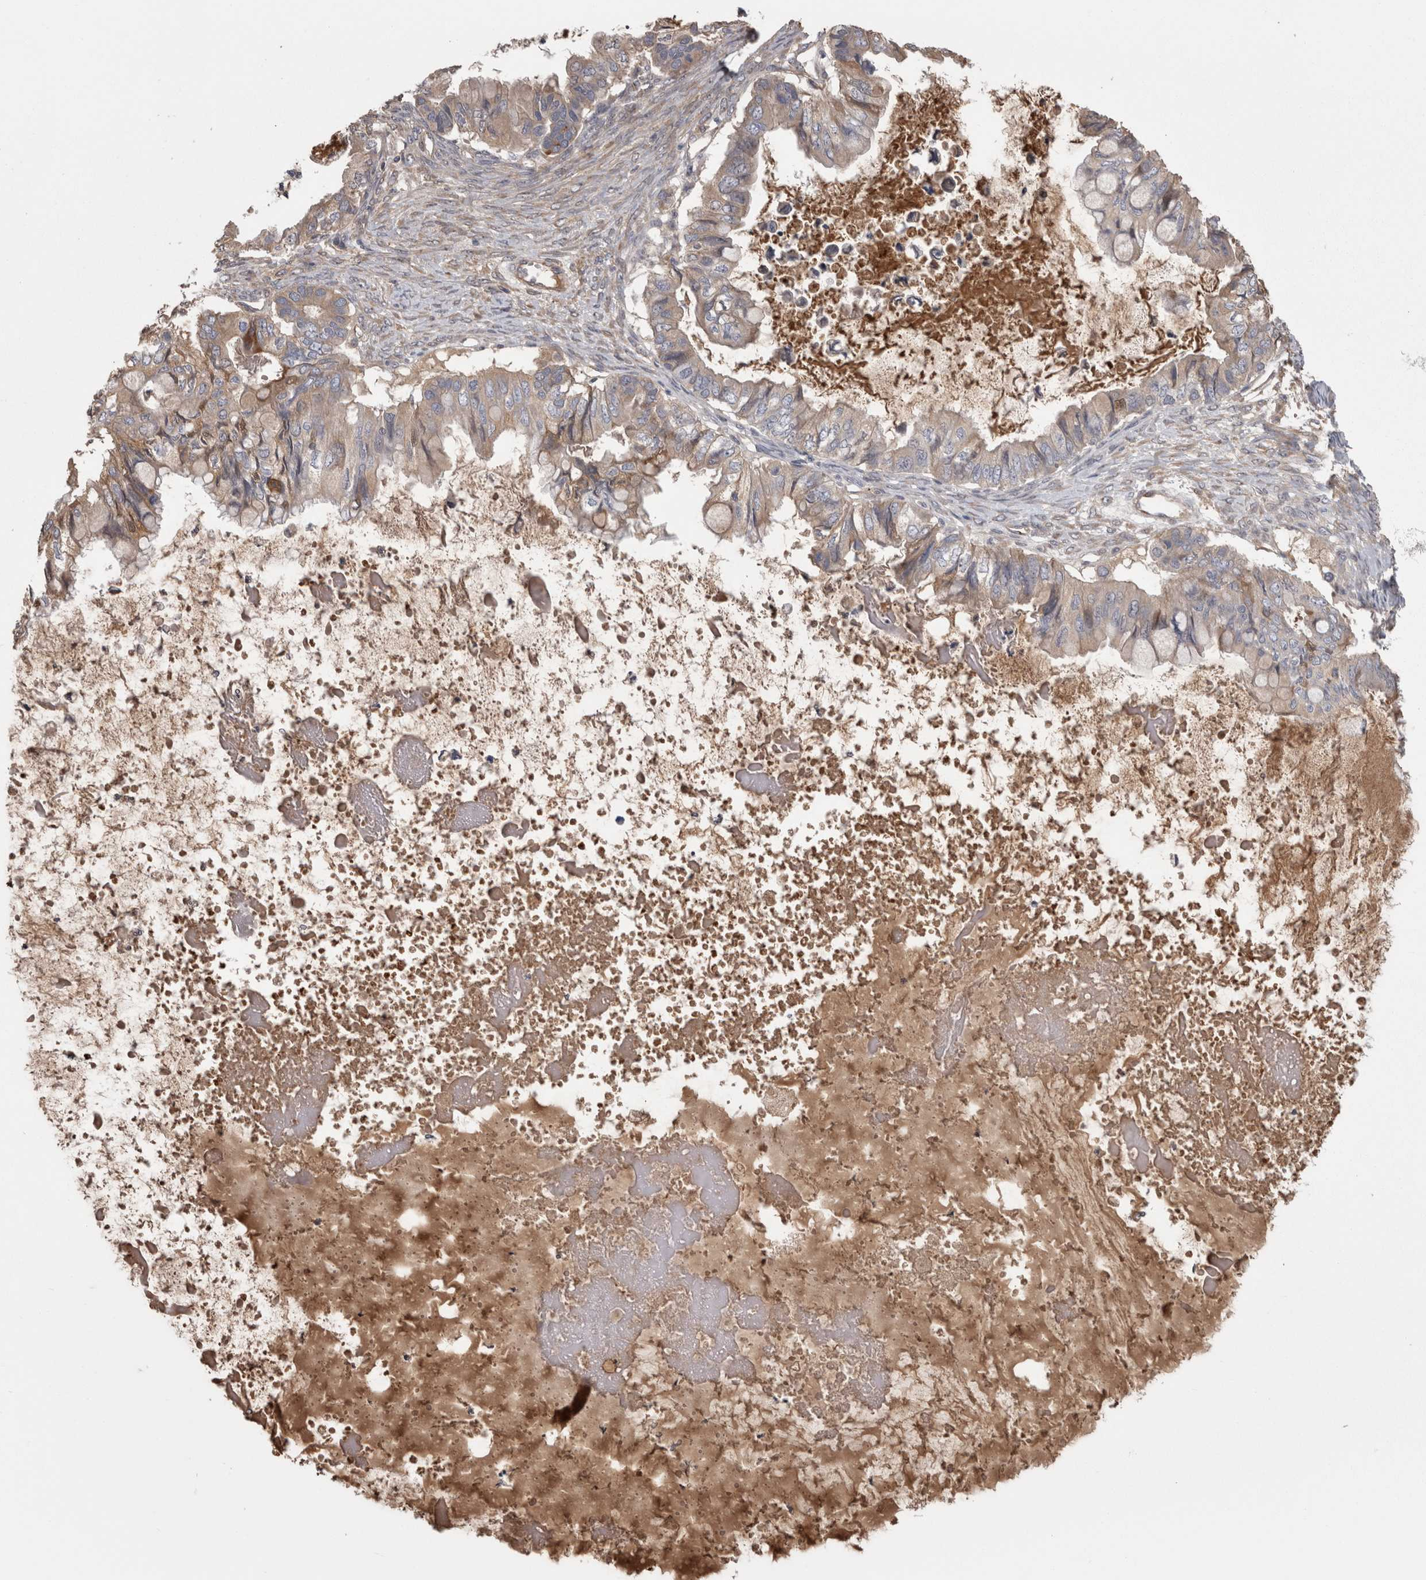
{"staining": {"intensity": "moderate", "quantity": "<25%", "location": "cytoplasmic/membranous"}, "tissue": "ovarian cancer", "cell_type": "Tumor cells", "image_type": "cancer", "snomed": [{"axis": "morphology", "description": "Cystadenocarcinoma, mucinous, NOS"}, {"axis": "topography", "description": "Ovary"}], "caption": "Protein staining of ovarian cancer tissue exhibits moderate cytoplasmic/membranous positivity in approximately <25% of tumor cells.", "gene": "STC1", "patient": {"sex": "female", "age": 80}}